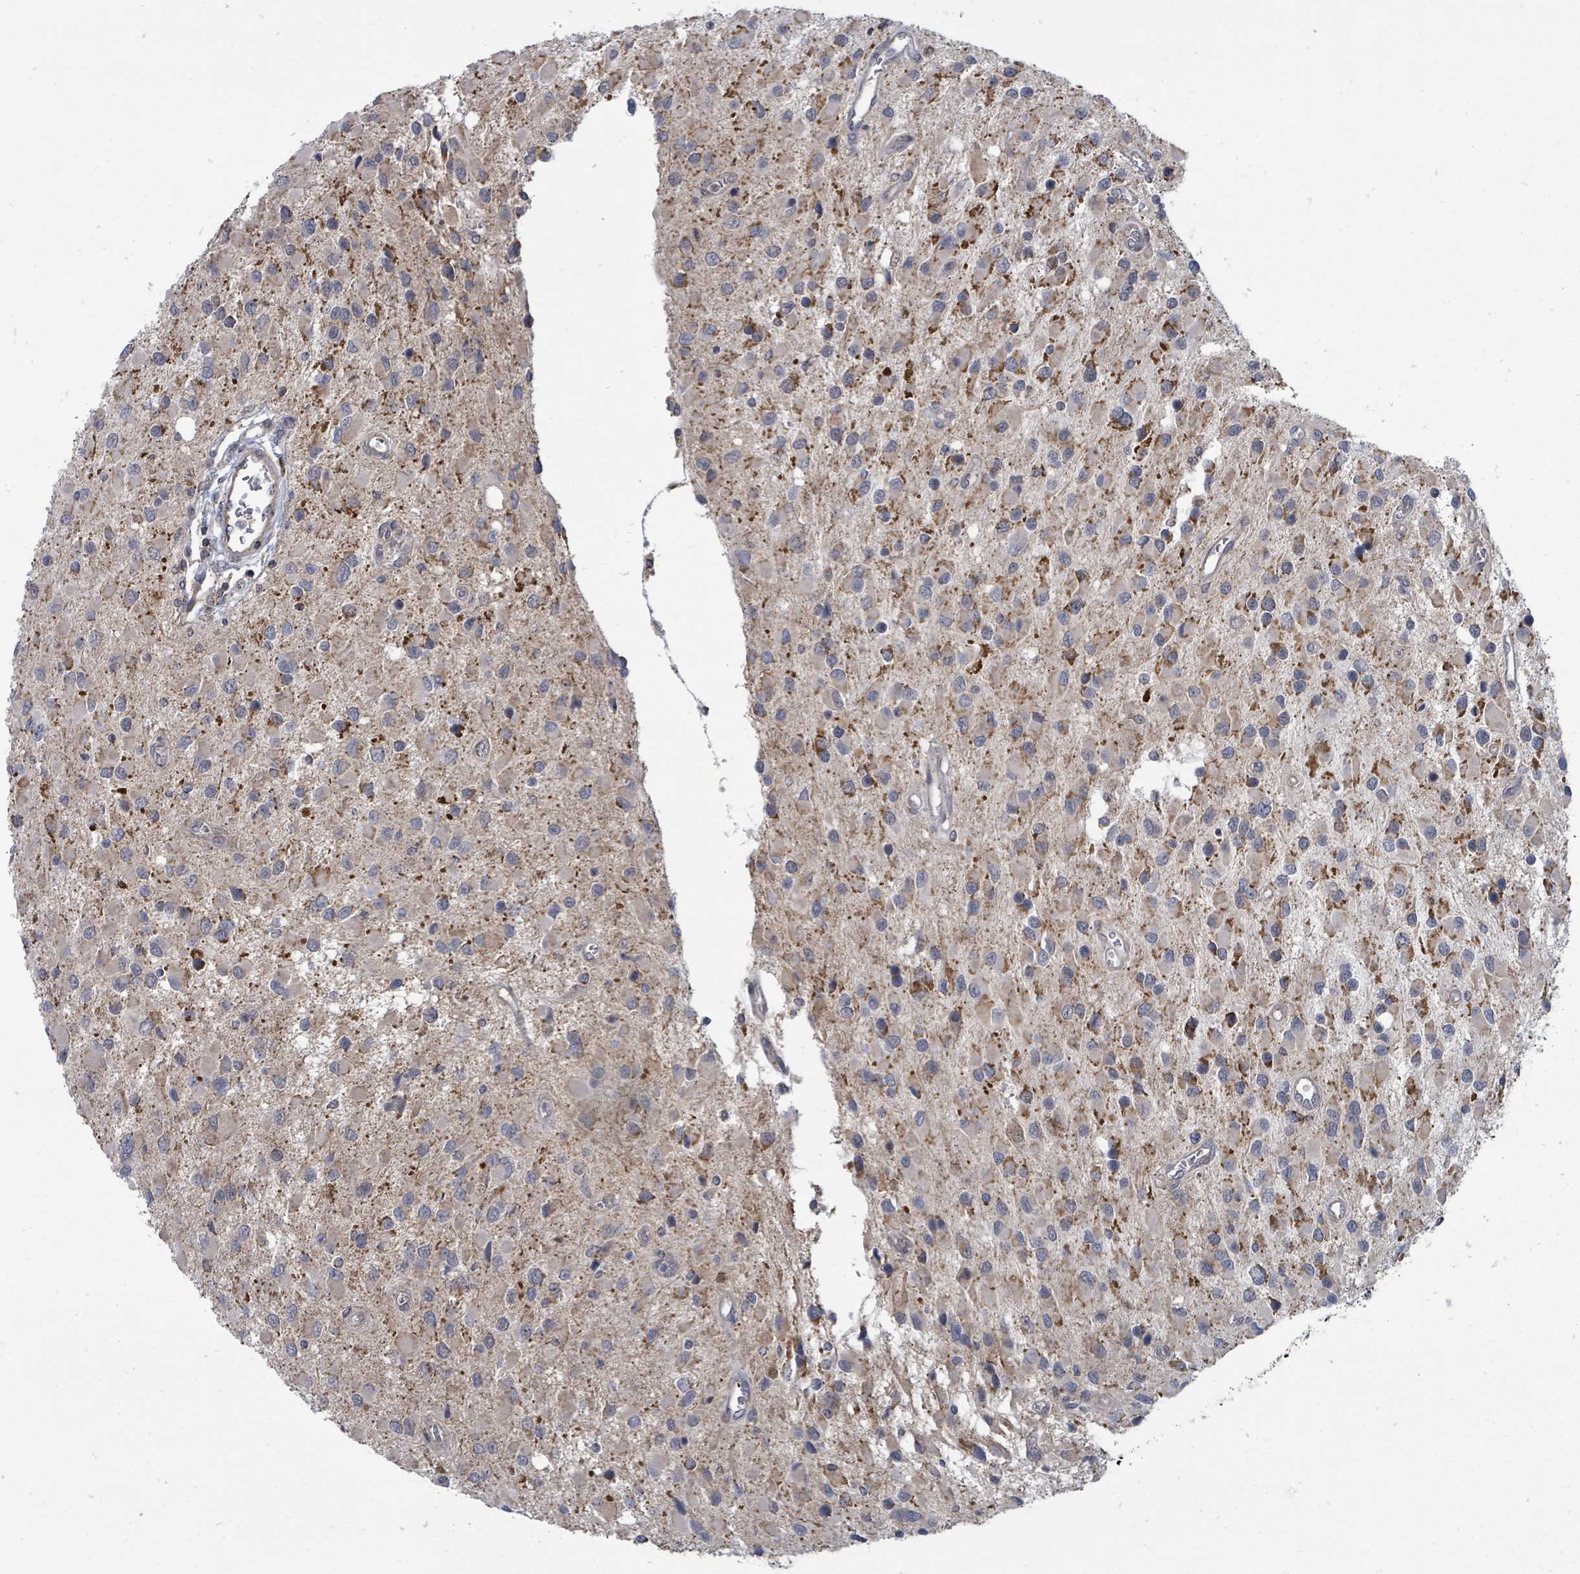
{"staining": {"intensity": "moderate", "quantity": "<25%", "location": "cytoplasmic/membranous"}, "tissue": "glioma", "cell_type": "Tumor cells", "image_type": "cancer", "snomed": [{"axis": "morphology", "description": "Glioma, malignant, High grade"}, {"axis": "topography", "description": "Brain"}], "caption": "An image of human glioma stained for a protein demonstrates moderate cytoplasmic/membranous brown staining in tumor cells. The protein of interest is shown in brown color, while the nuclei are stained blue.", "gene": "MAGOHB", "patient": {"sex": "male", "age": 53}}